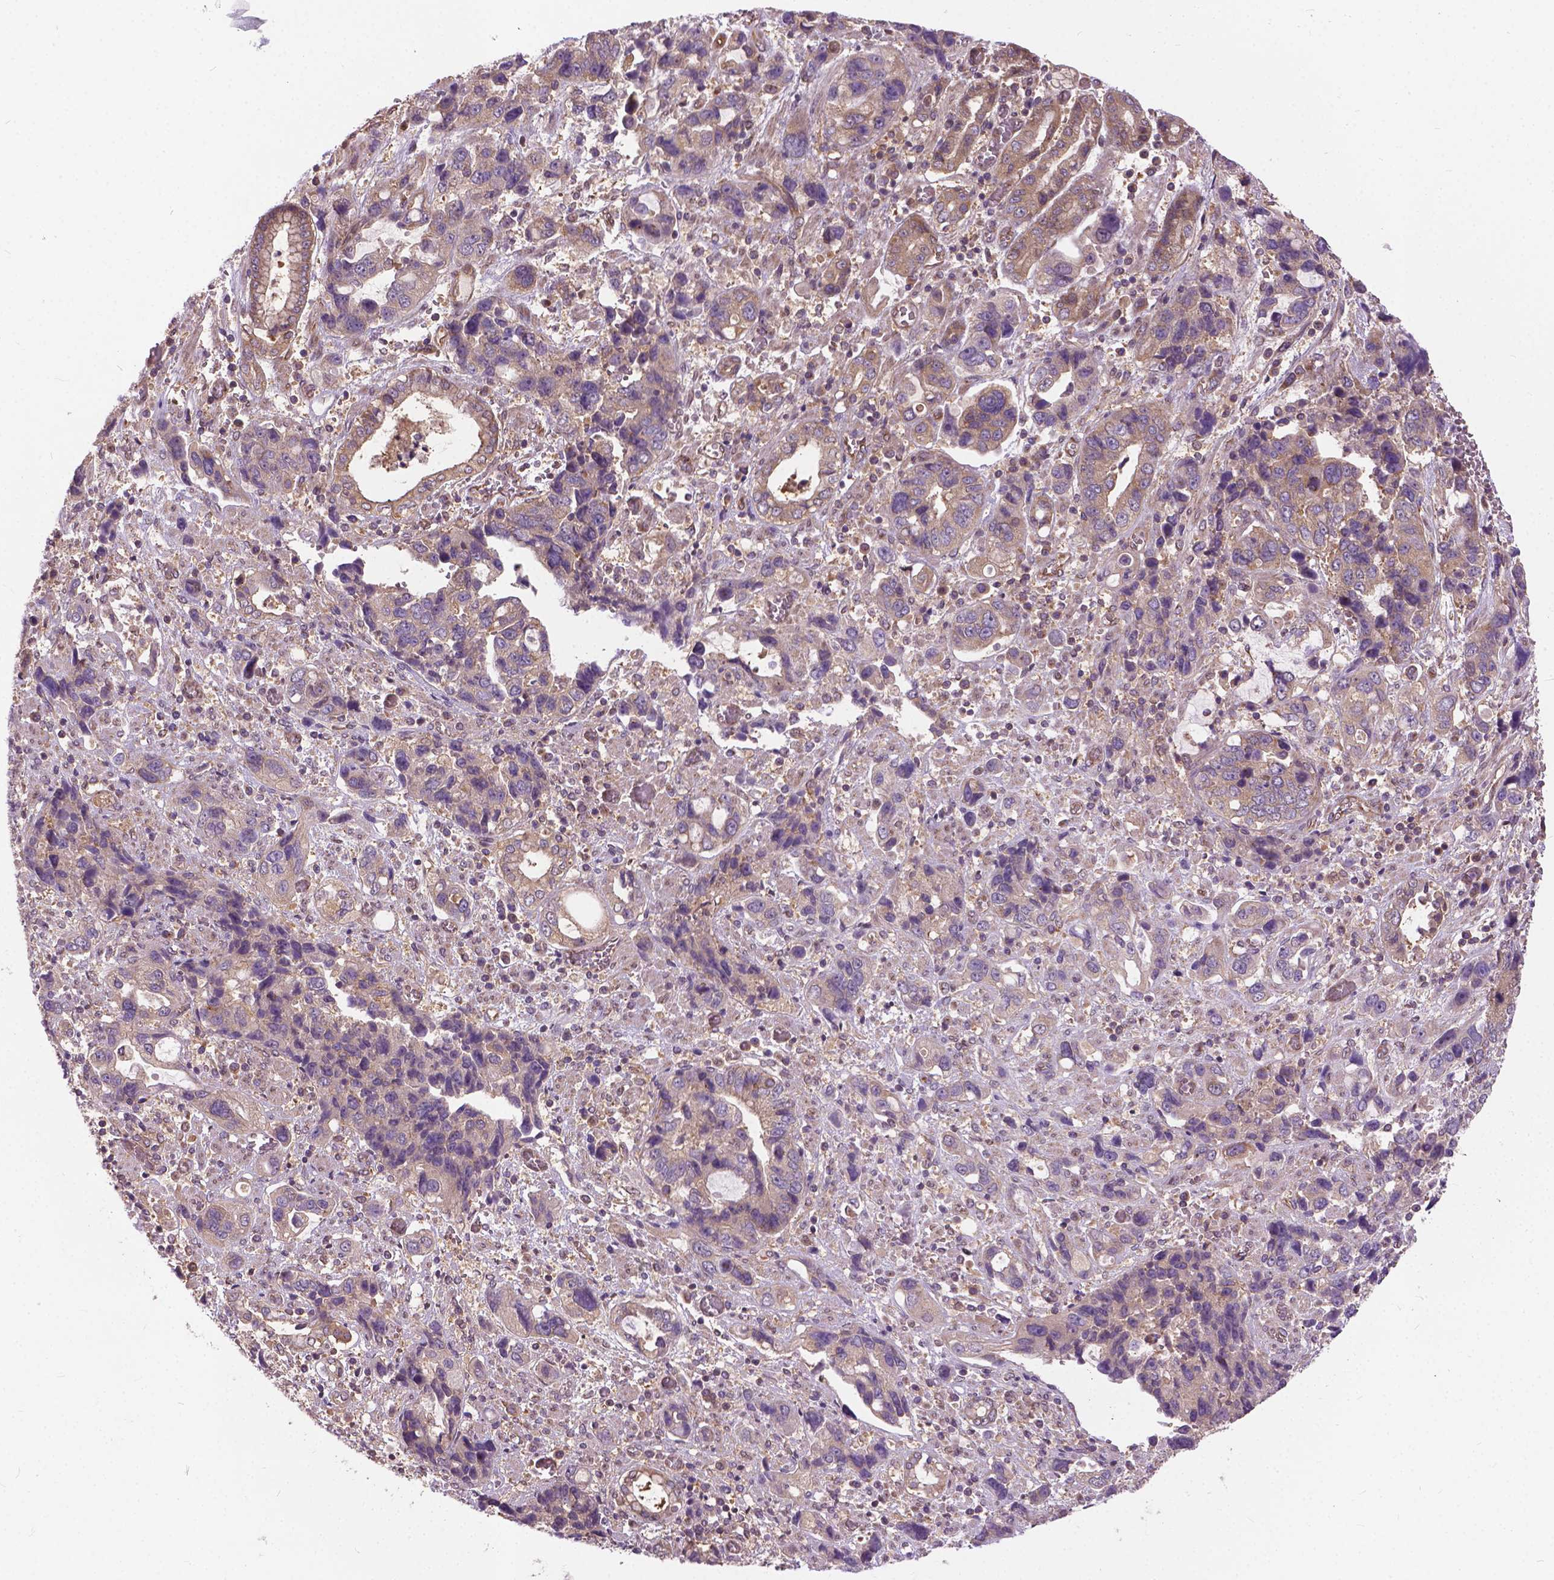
{"staining": {"intensity": "weak", "quantity": "25%-75%", "location": "cytoplasmic/membranous"}, "tissue": "stomach cancer", "cell_type": "Tumor cells", "image_type": "cancer", "snomed": [{"axis": "morphology", "description": "Adenocarcinoma, NOS"}, {"axis": "topography", "description": "Stomach, upper"}], "caption": "Human stomach cancer (adenocarcinoma) stained for a protein (brown) displays weak cytoplasmic/membranous positive expression in approximately 25%-75% of tumor cells.", "gene": "MZT1", "patient": {"sex": "female", "age": 81}}